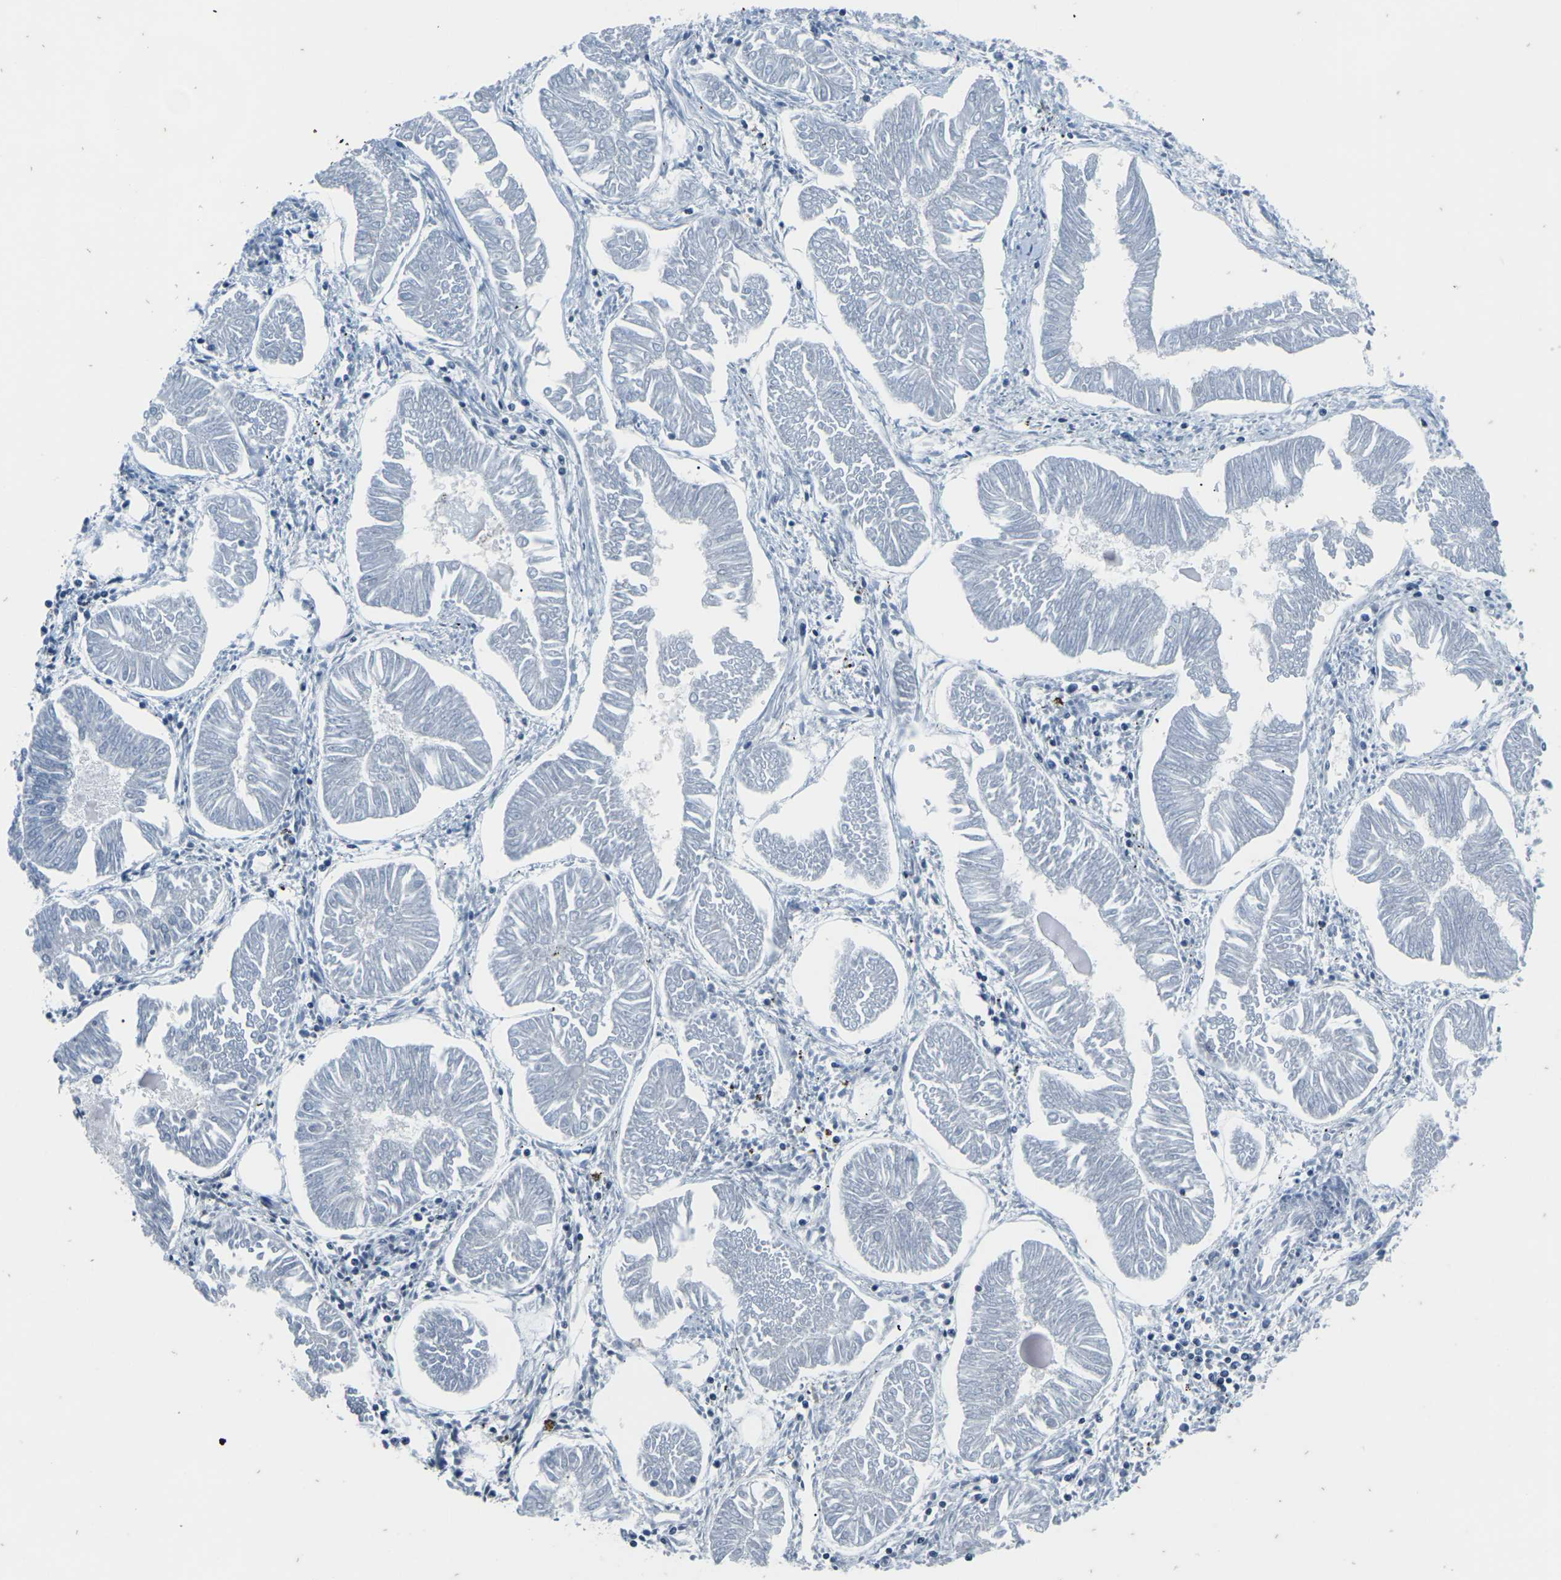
{"staining": {"intensity": "negative", "quantity": "none", "location": "none"}, "tissue": "endometrial cancer", "cell_type": "Tumor cells", "image_type": "cancer", "snomed": [{"axis": "morphology", "description": "Adenocarcinoma, NOS"}, {"axis": "topography", "description": "Endometrium"}], "caption": "IHC photomicrograph of endometrial cancer (adenocarcinoma) stained for a protein (brown), which displays no staining in tumor cells.", "gene": "UMOD", "patient": {"sex": "female", "age": 53}}